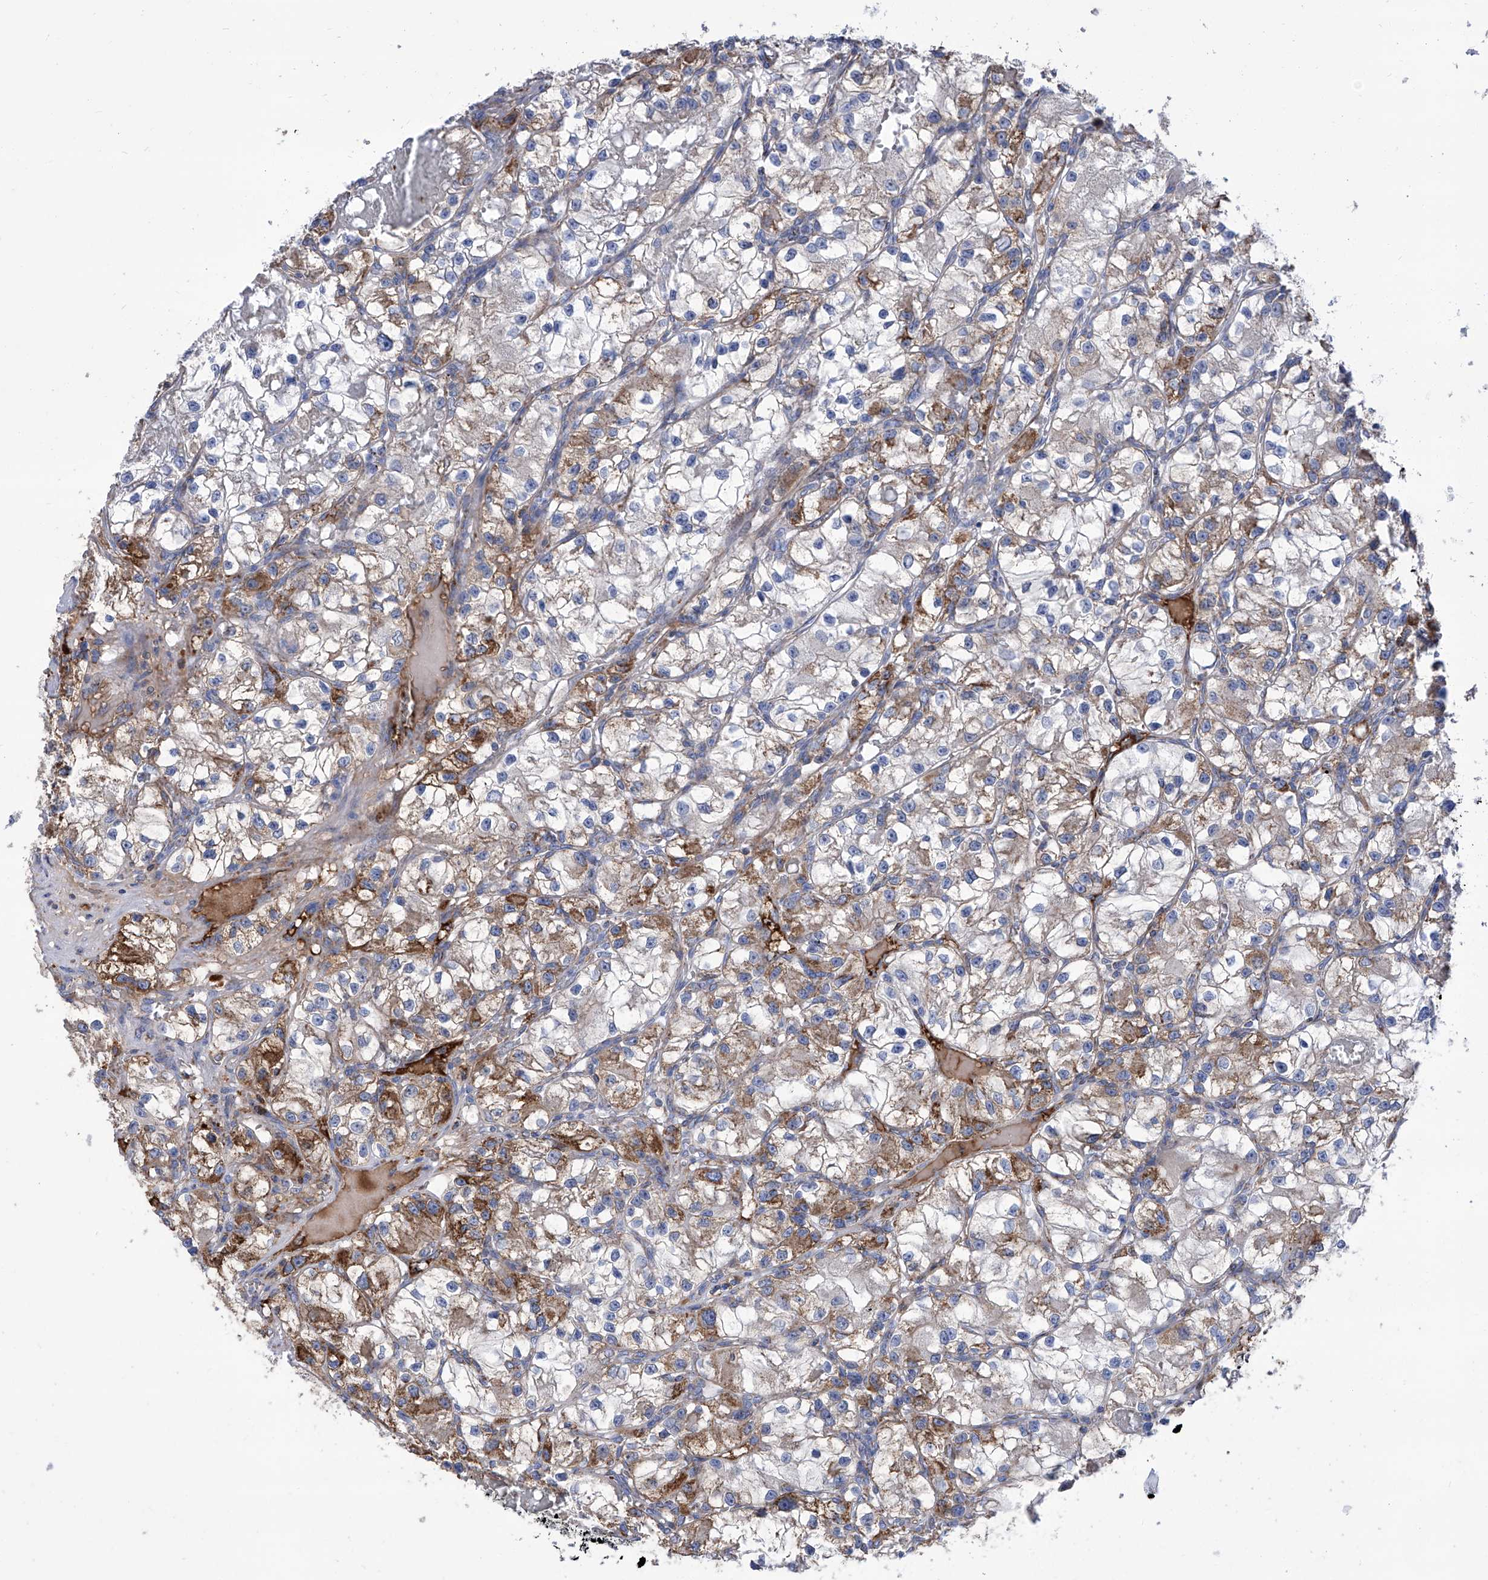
{"staining": {"intensity": "moderate", "quantity": "25%-75%", "location": "cytoplasmic/membranous"}, "tissue": "renal cancer", "cell_type": "Tumor cells", "image_type": "cancer", "snomed": [{"axis": "morphology", "description": "Adenocarcinoma, NOS"}, {"axis": "topography", "description": "Kidney"}], "caption": "Protein staining of renal cancer tissue shows moderate cytoplasmic/membranous positivity in about 25%-75% of tumor cells.", "gene": "SRBD1", "patient": {"sex": "female", "age": 57}}